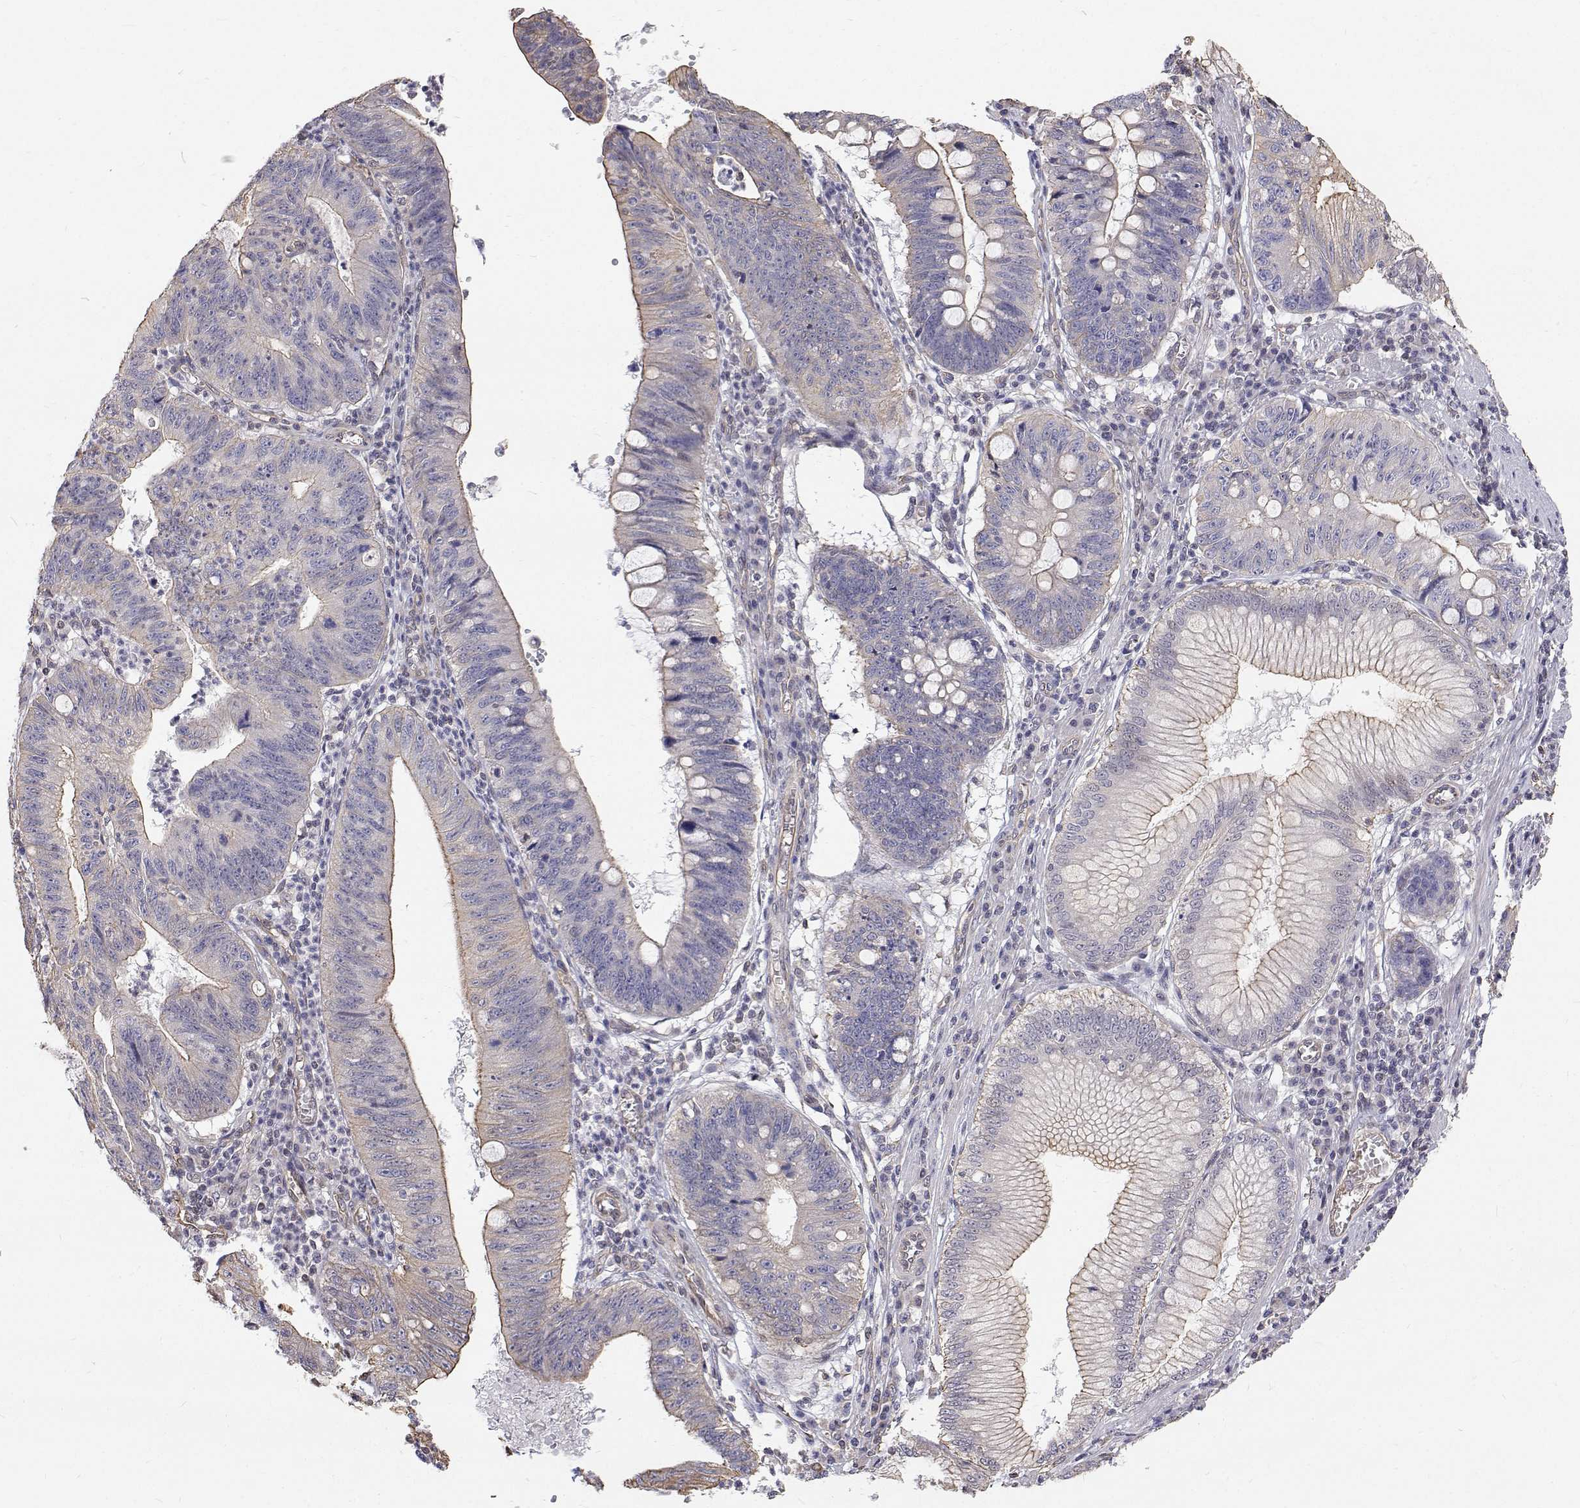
{"staining": {"intensity": "weak", "quantity": "<25%", "location": "cytoplasmic/membranous"}, "tissue": "stomach cancer", "cell_type": "Tumor cells", "image_type": "cancer", "snomed": [{"axis": "morphology", "description": "Adenocarcinoma, NOS"}, {"axis": "topography", "description": "Stomach"}], "caption": "DAB (3,3'-diaminobenzidine) immunohistochemical staining of human stomach cancer displays no significant expression in tumor cells.", "gene": "GSDMA", "patient": {"sex": "male", "age": 59}}